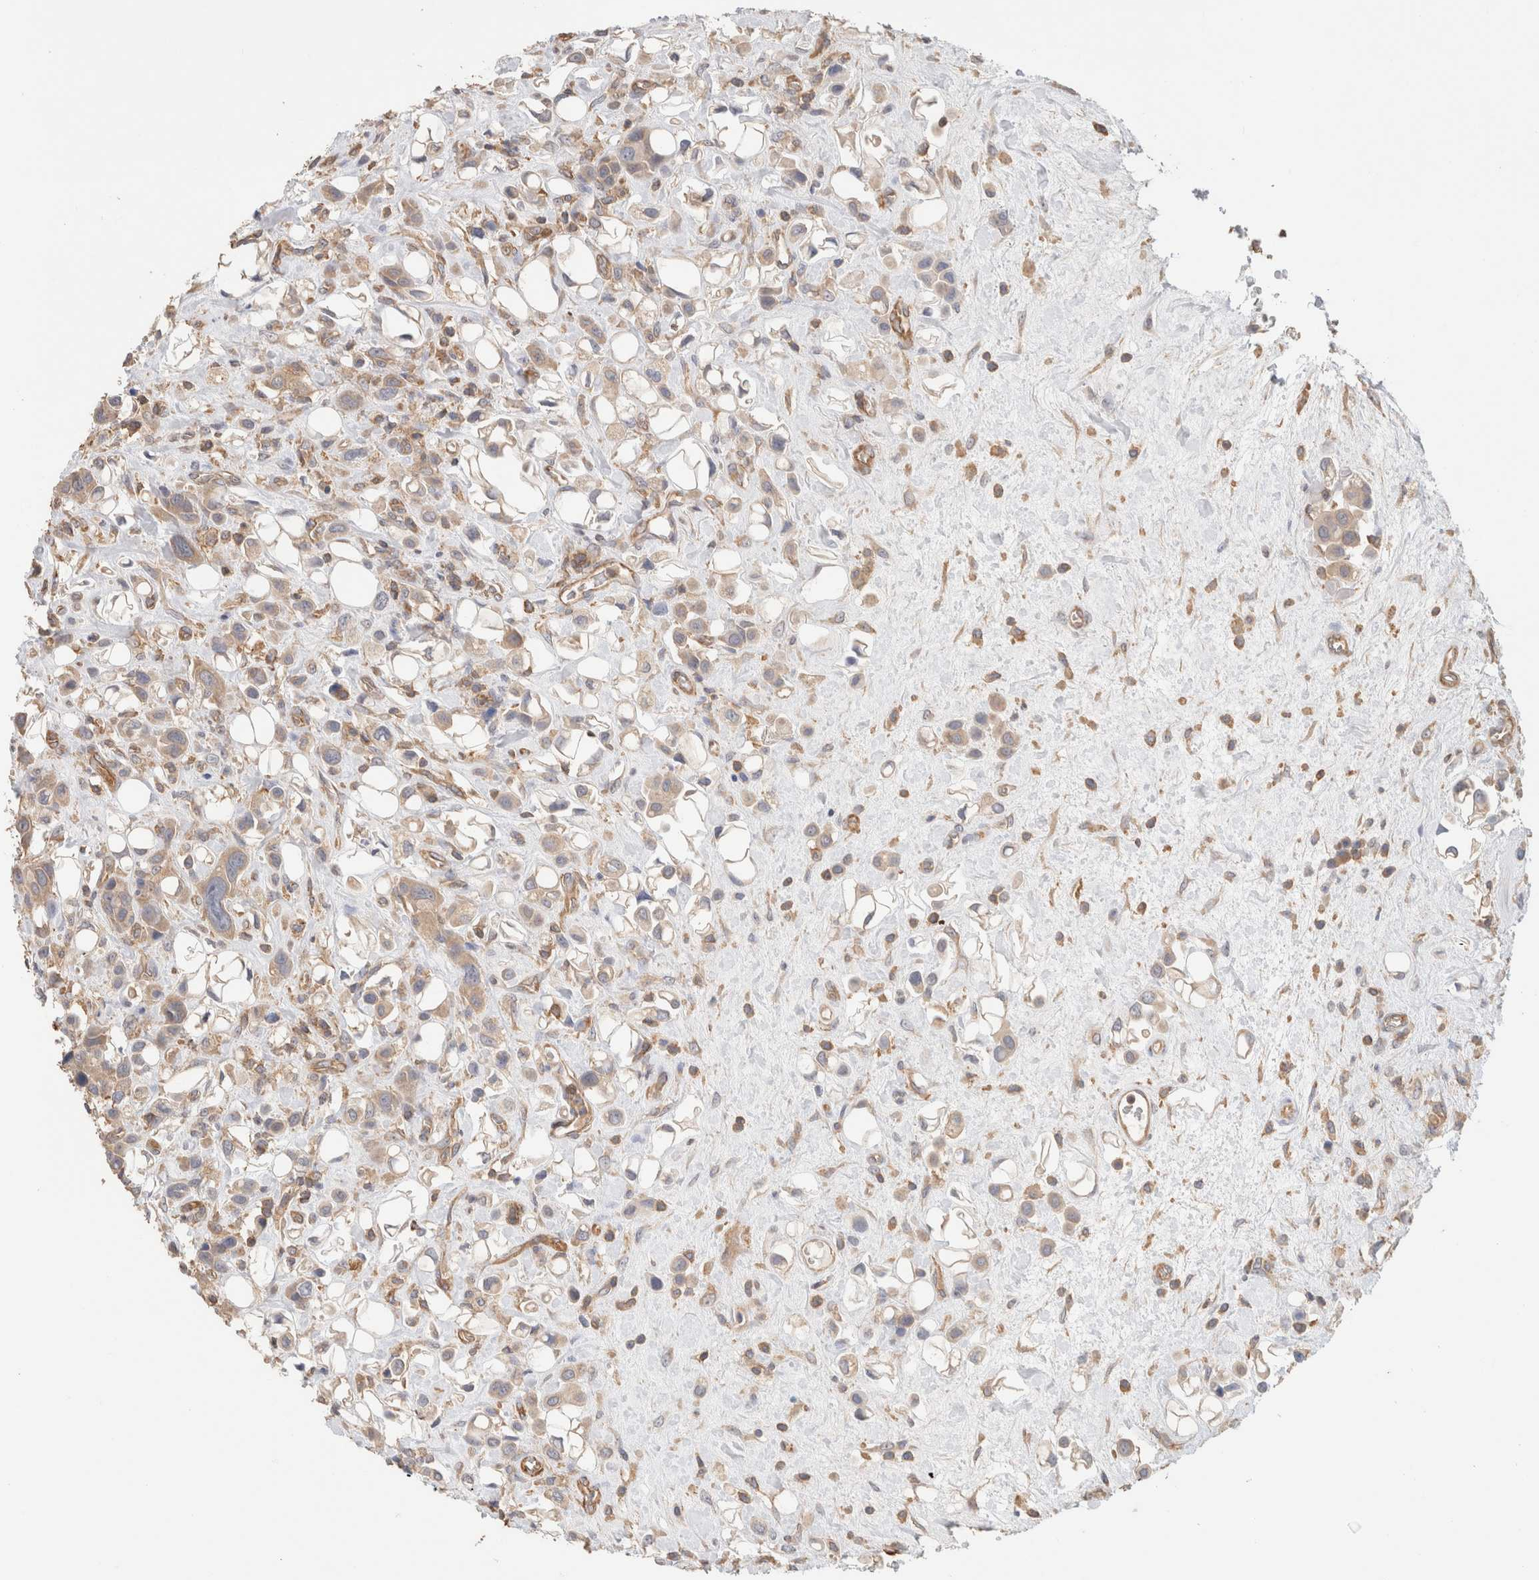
{"staining": {"intensity": "weak", "quantity": ">75%", "location": "cytoplasmic/membranous"}, "tissue": "urothelial cancer", "cell_type": "Tumor cells", "image_type": "cancer", "snomed": [{"axis": "morphology", "description": "Urothelial carcinoma, High grade"}, {"axis": "topography", "description": "Urinary bladder"}], "caption": "IHC image of neoplastic tissue: human urothelial cancer stained using IHC demonstrates low levels of weak protein expression localized specifically in the cytoplasmic/membranous of tumor cells, appearing as a cytoplasmic/membranous brown color.", "gene": "CFAP418", "patient": {"sex": "male", "age": 50}}